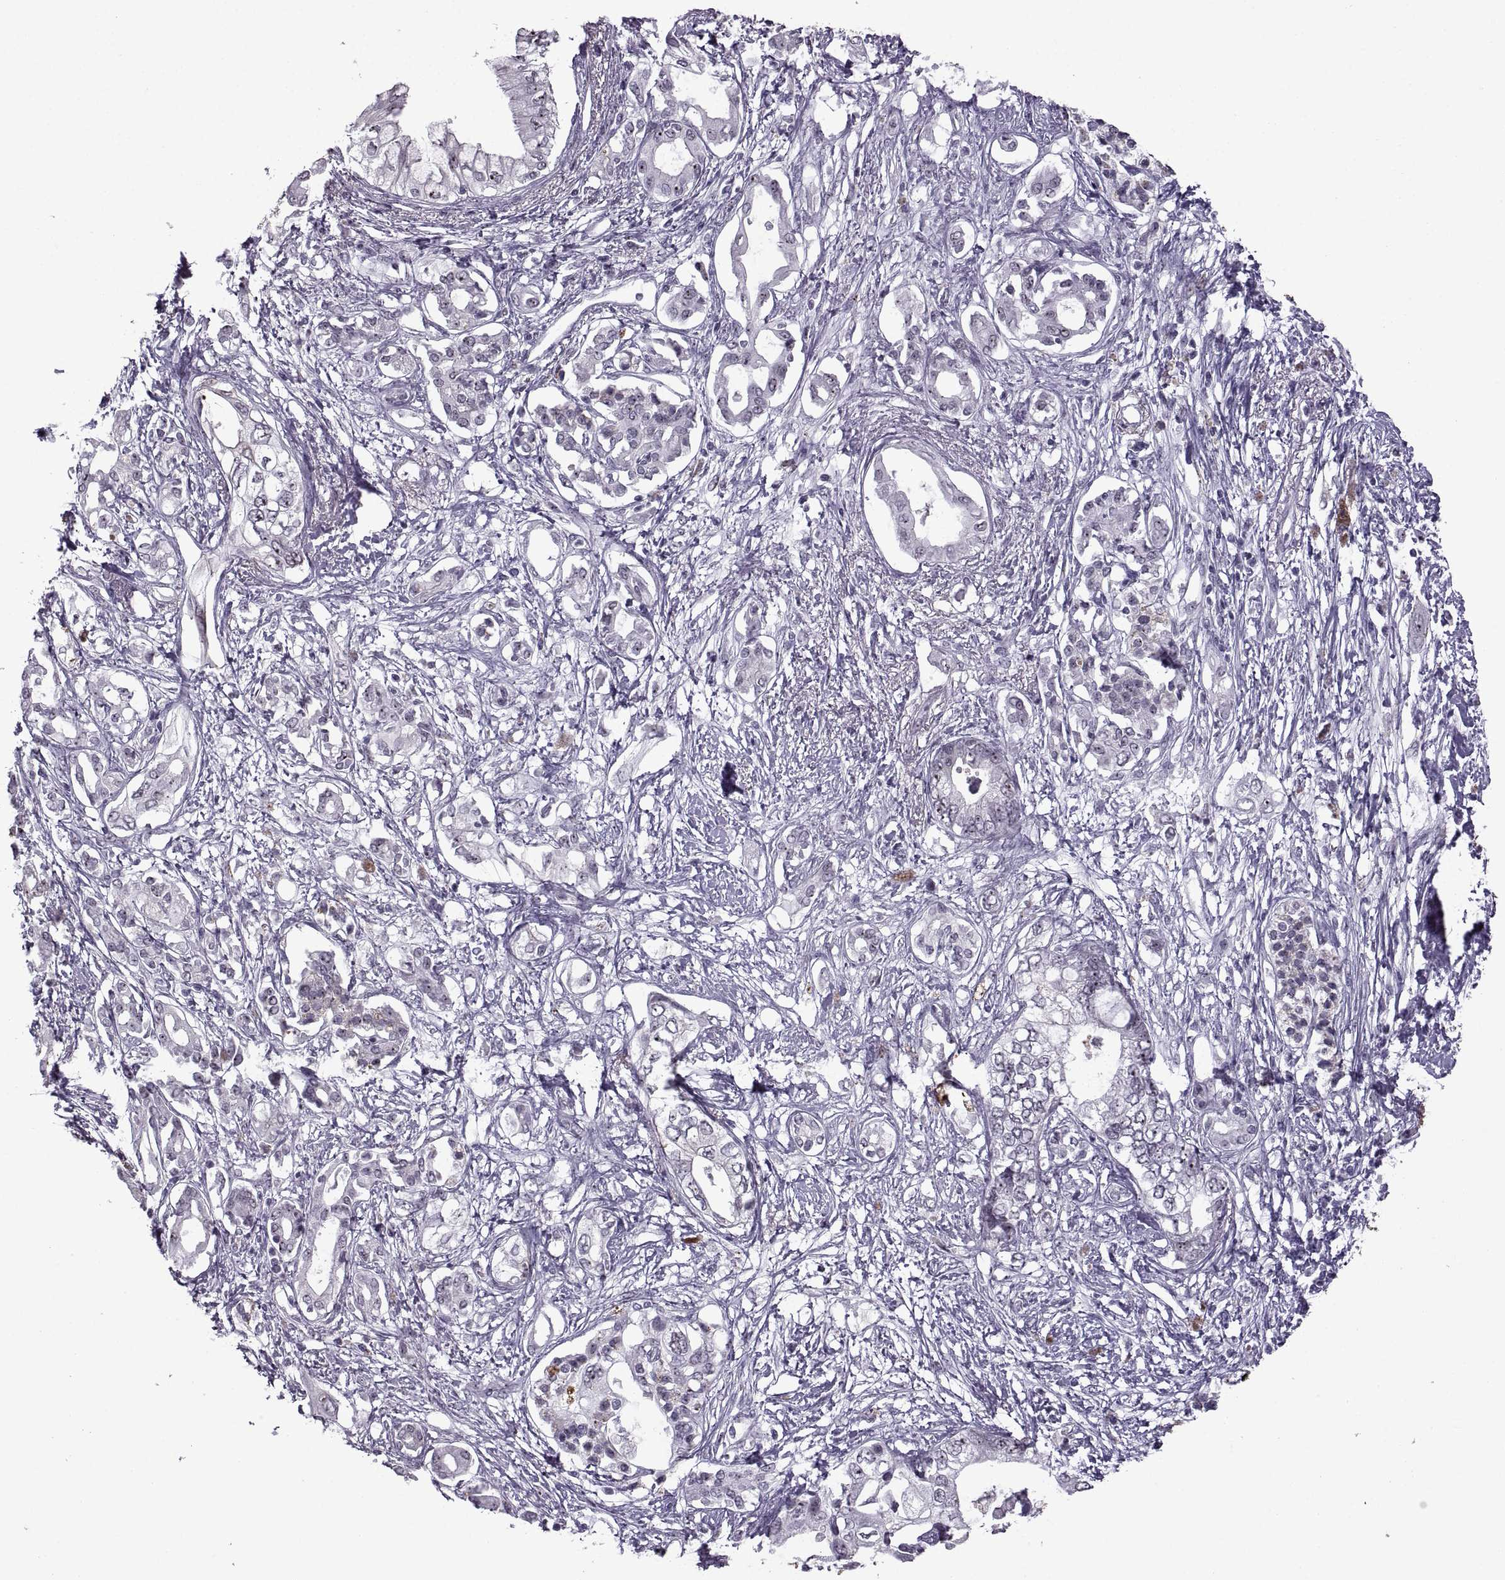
{"staining": {"intensity": "weak", "quantity": "<25%", "location": "nuclear"}, "tissue": "pancreatic cancer", "cell_type": "Tumor cells", "image_type": "cancer", "snomed": [{"axis": "morphology", "description": "Adenocarcinoma, NOS"}, {"axis": "topography", "description": "Pancreas"}], "caption": "Tumor cells show no significant protein expression in pancreatic adenocarcinoma.", "gene": "SINHCAF", "patient": {"sex": "female", "age": 63}}